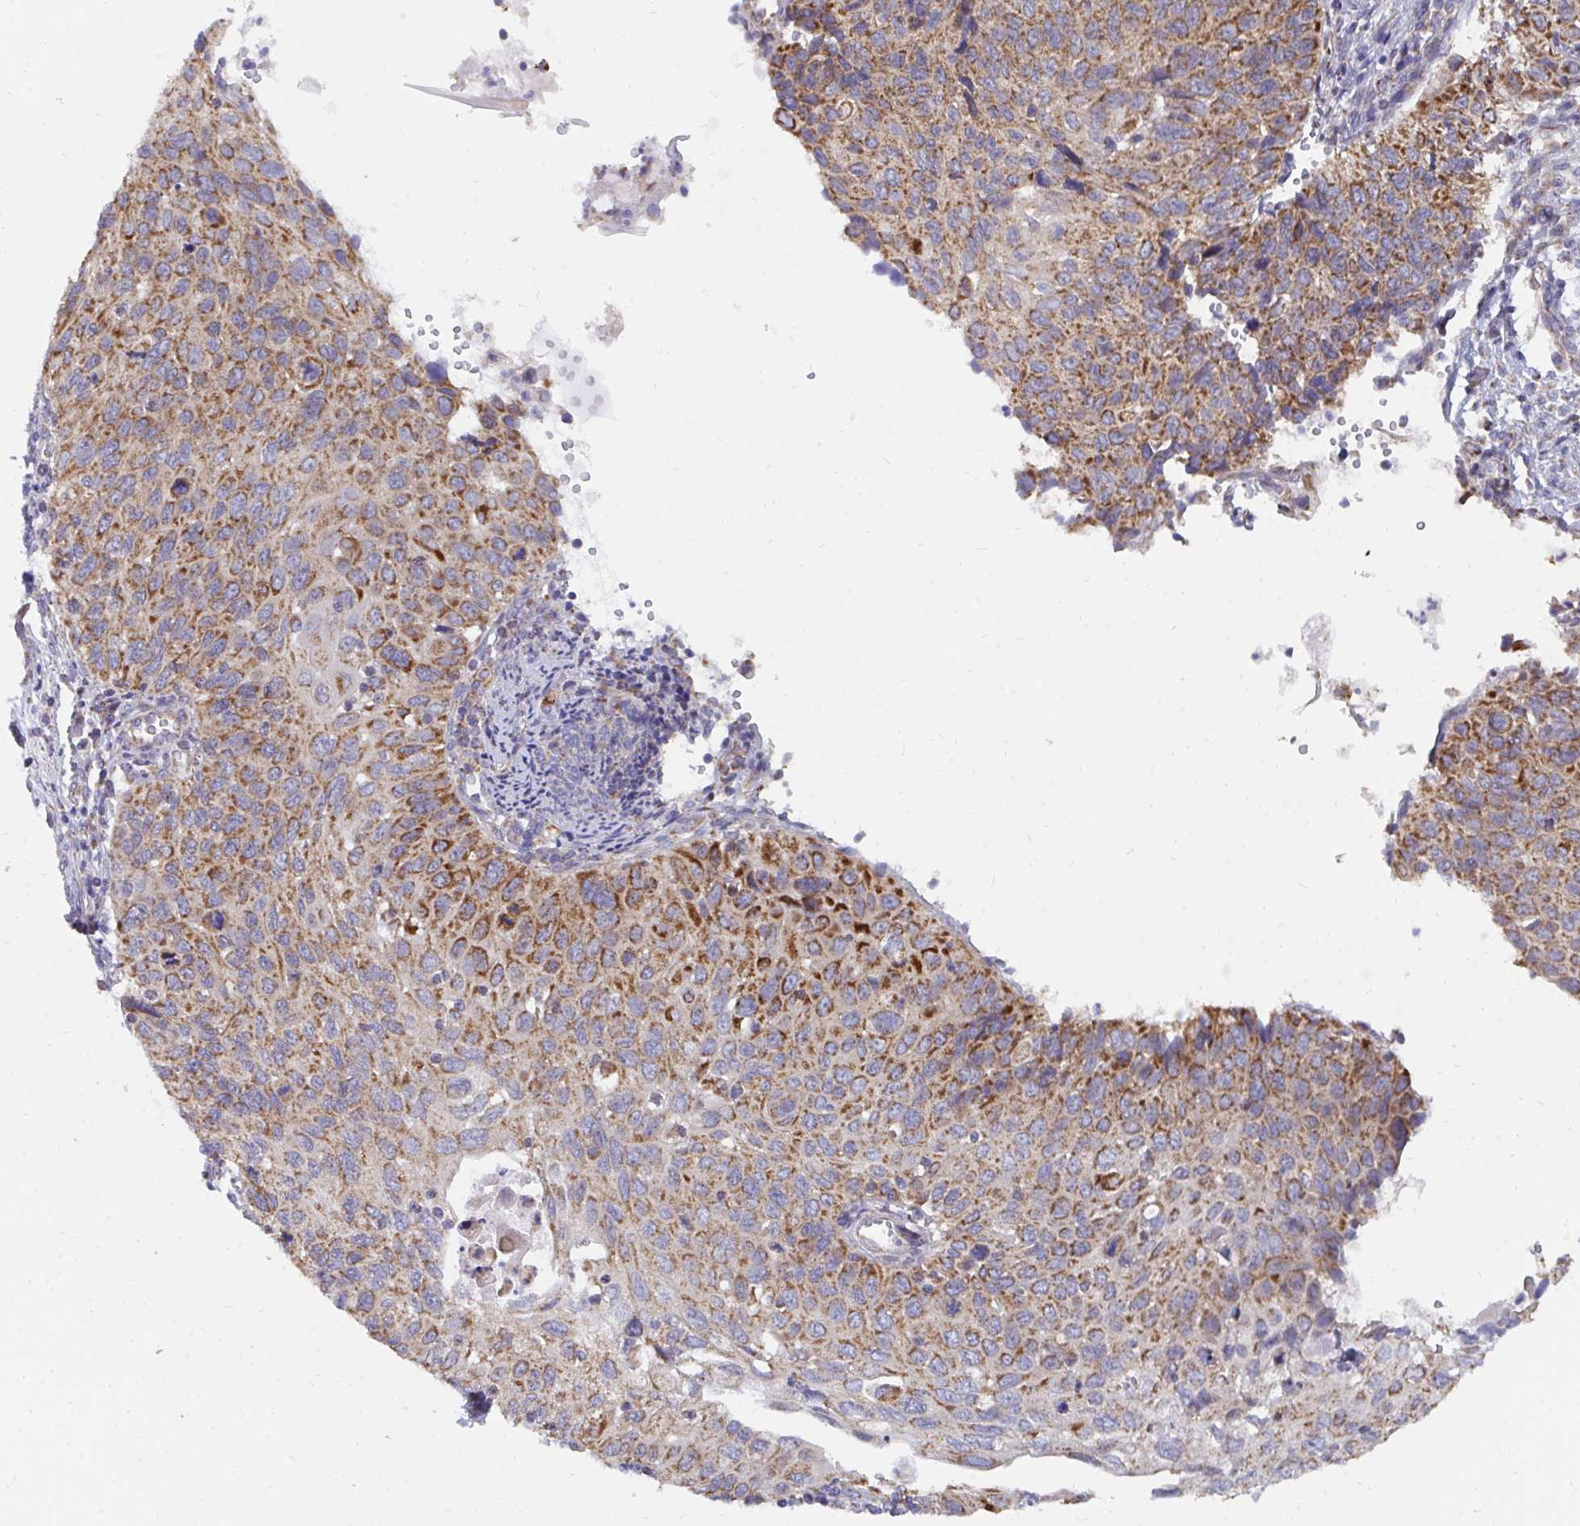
{"staining": {"intensity": "moderate", "quantity": ">75%", "location": "cytoplasmic/membranous"}, "tissue": "cervical cancer", "cell_type": "Tumor cells", "image_type": "cancer", "snomed": [{"axis": "morphology", "description": "Squamous cell carcinoma, NOS"}, {"axis": "topography", "description": "Cervix"}], "caption": "Tumor cells display moderate cytoplasmic/membranous positivity in about >75% of cells in cervical cancer. (Brightfield microscopy of DAB IHC at high magnification).", "gene": "PC", "patient": {"sex": "female", "age": 70}}